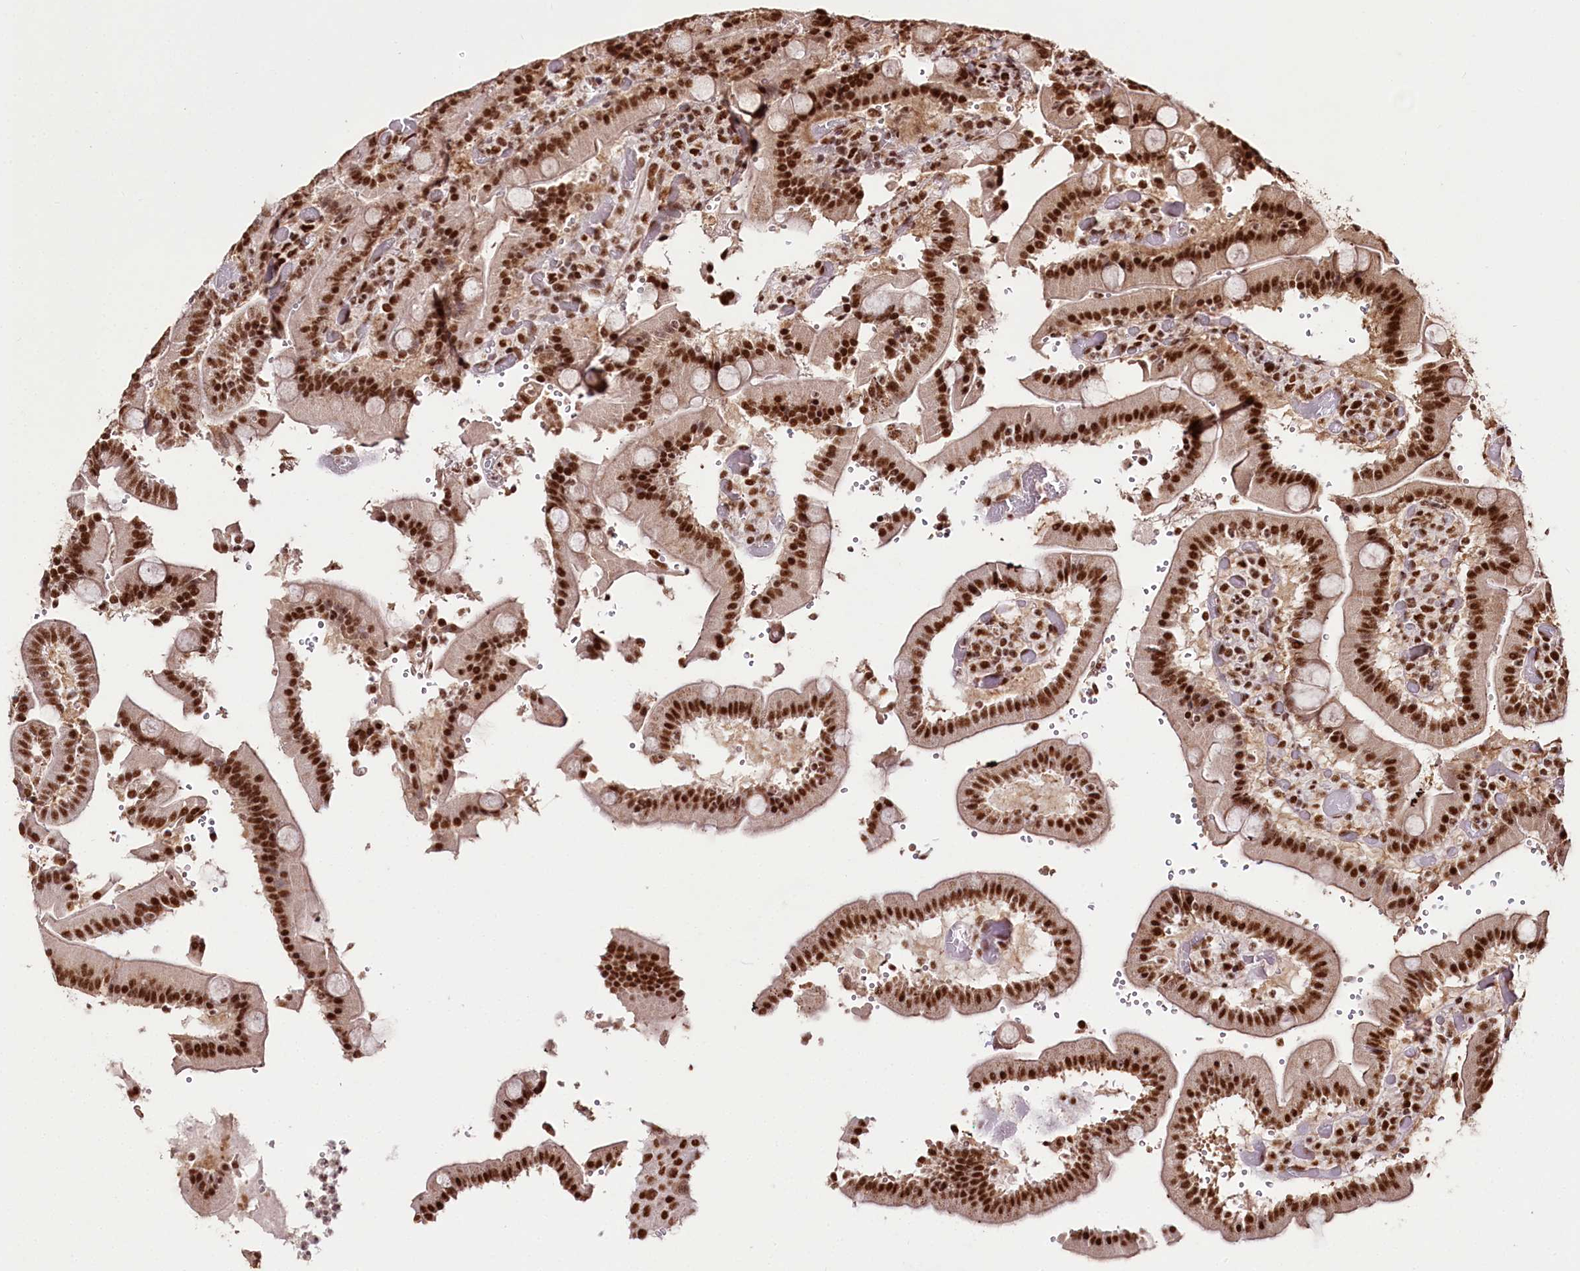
{"staining": {"intensity": "strong", "quantity": ">75%", "location": "cytoplasmic/membranous,nuclear"}, "tissue": "duodenum", "cell_type": "Glandular cells", "image_type": "normal", "snomed": [{"axis": "morphology", "description": "Normal tissue, NOS"}, {"axis": "topography", "description": "Duodenum"}], "caption": "The immunohistochemical stain labels strong cytoplasmic/membranous,nuclear positivity in glandular cells of unremarkable duodenum.", "gene": "SMARCE1", "patient": {"sex": "female", "age": 62}}